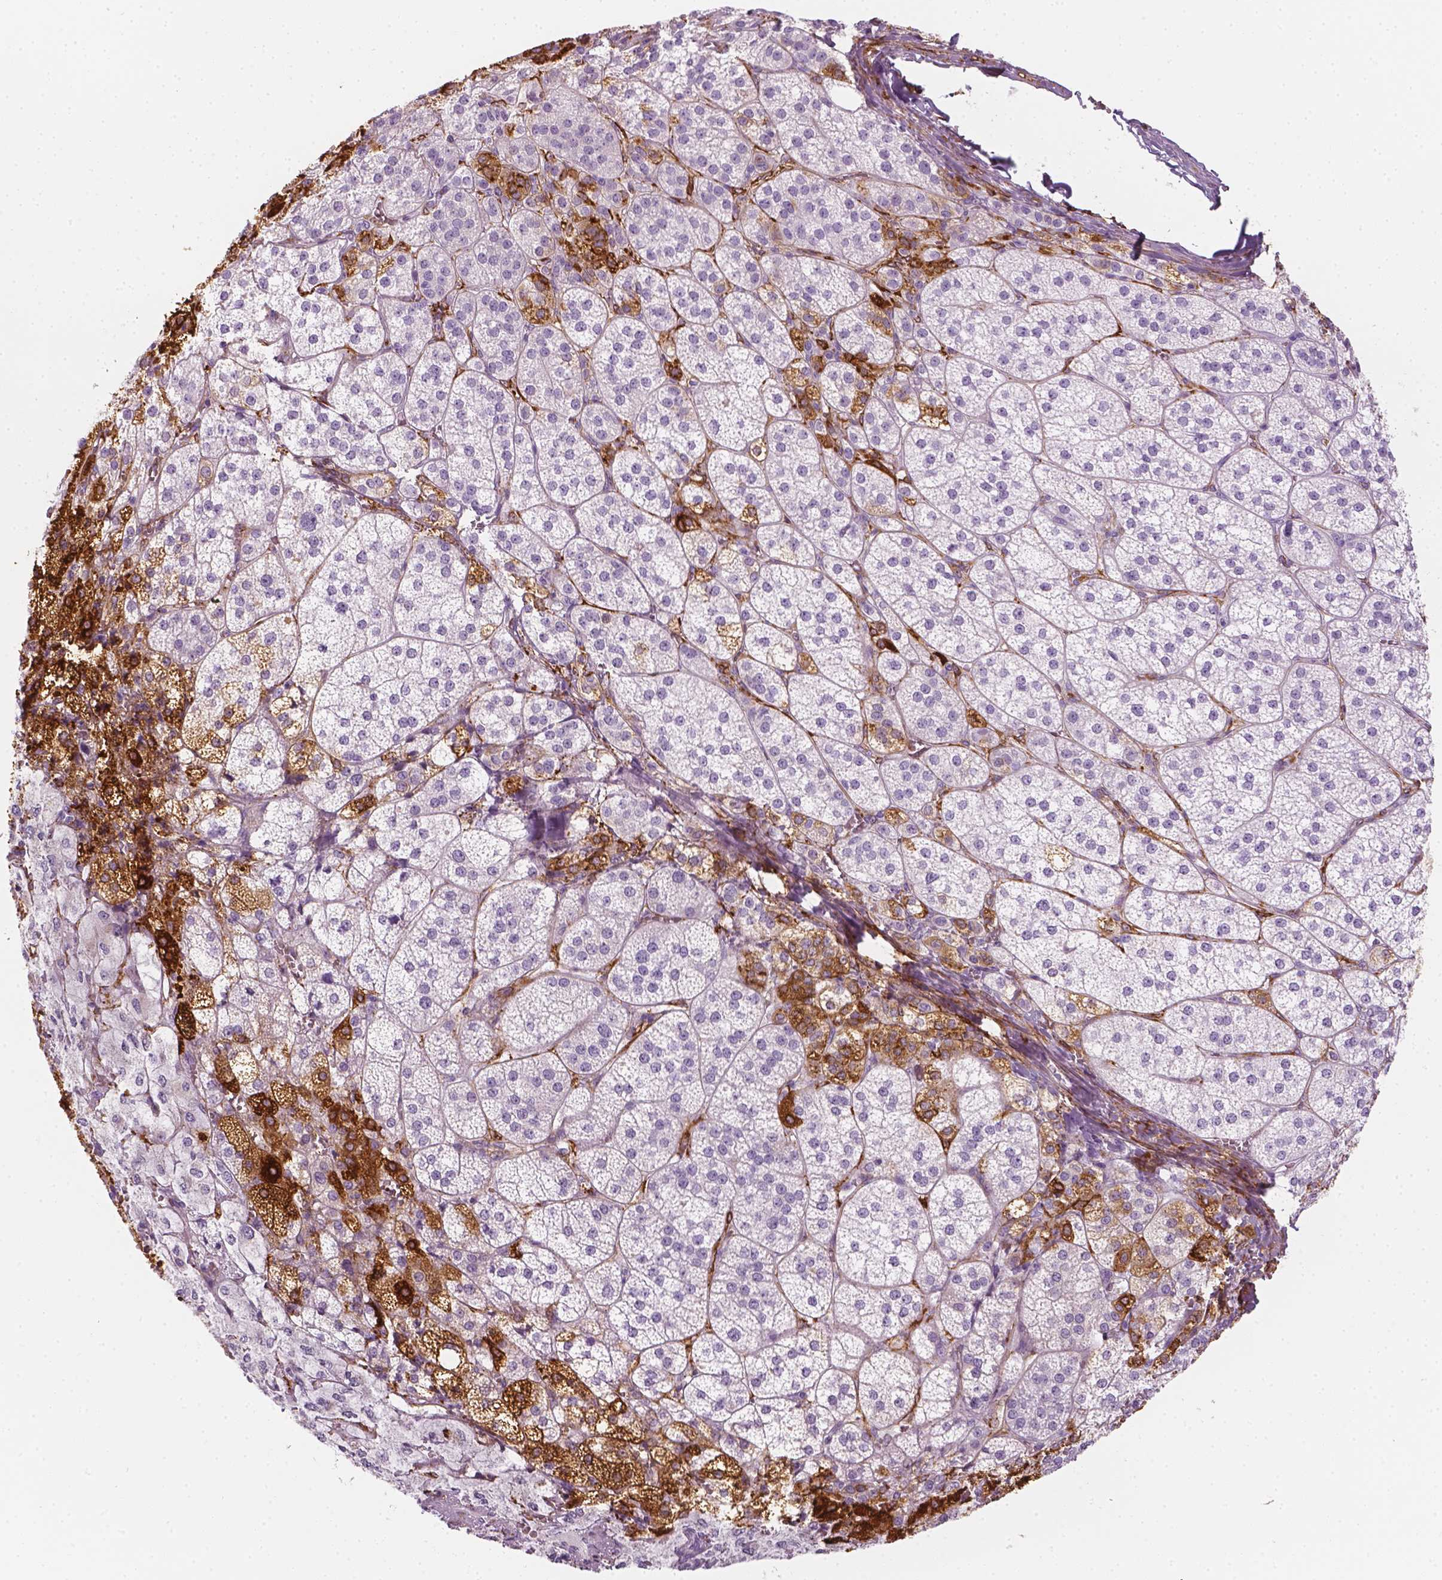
{"staining": {"intensity": "strong", "quantity": "<25%", "location": "cytoplasmic/membranous"}, "tissue": "adrenal gland", "cell_type": "Glandular cells", "image_type": "normal", "snomed": [{"axis": "morphology", "description": "Normal tissue, NOS"}, {"axis": "topography", "description": "Adrenal gland"}], "caption": "Immunohistochemical staining of normal adrenal gland displays strong cytoplasmic/membranous protein positivity in about <25% of glandular cells. (Brightfield microscopy of DAB IHC at high magnification).", "gene": "CES1", "patient": {"sex": "female", "age": 60}}